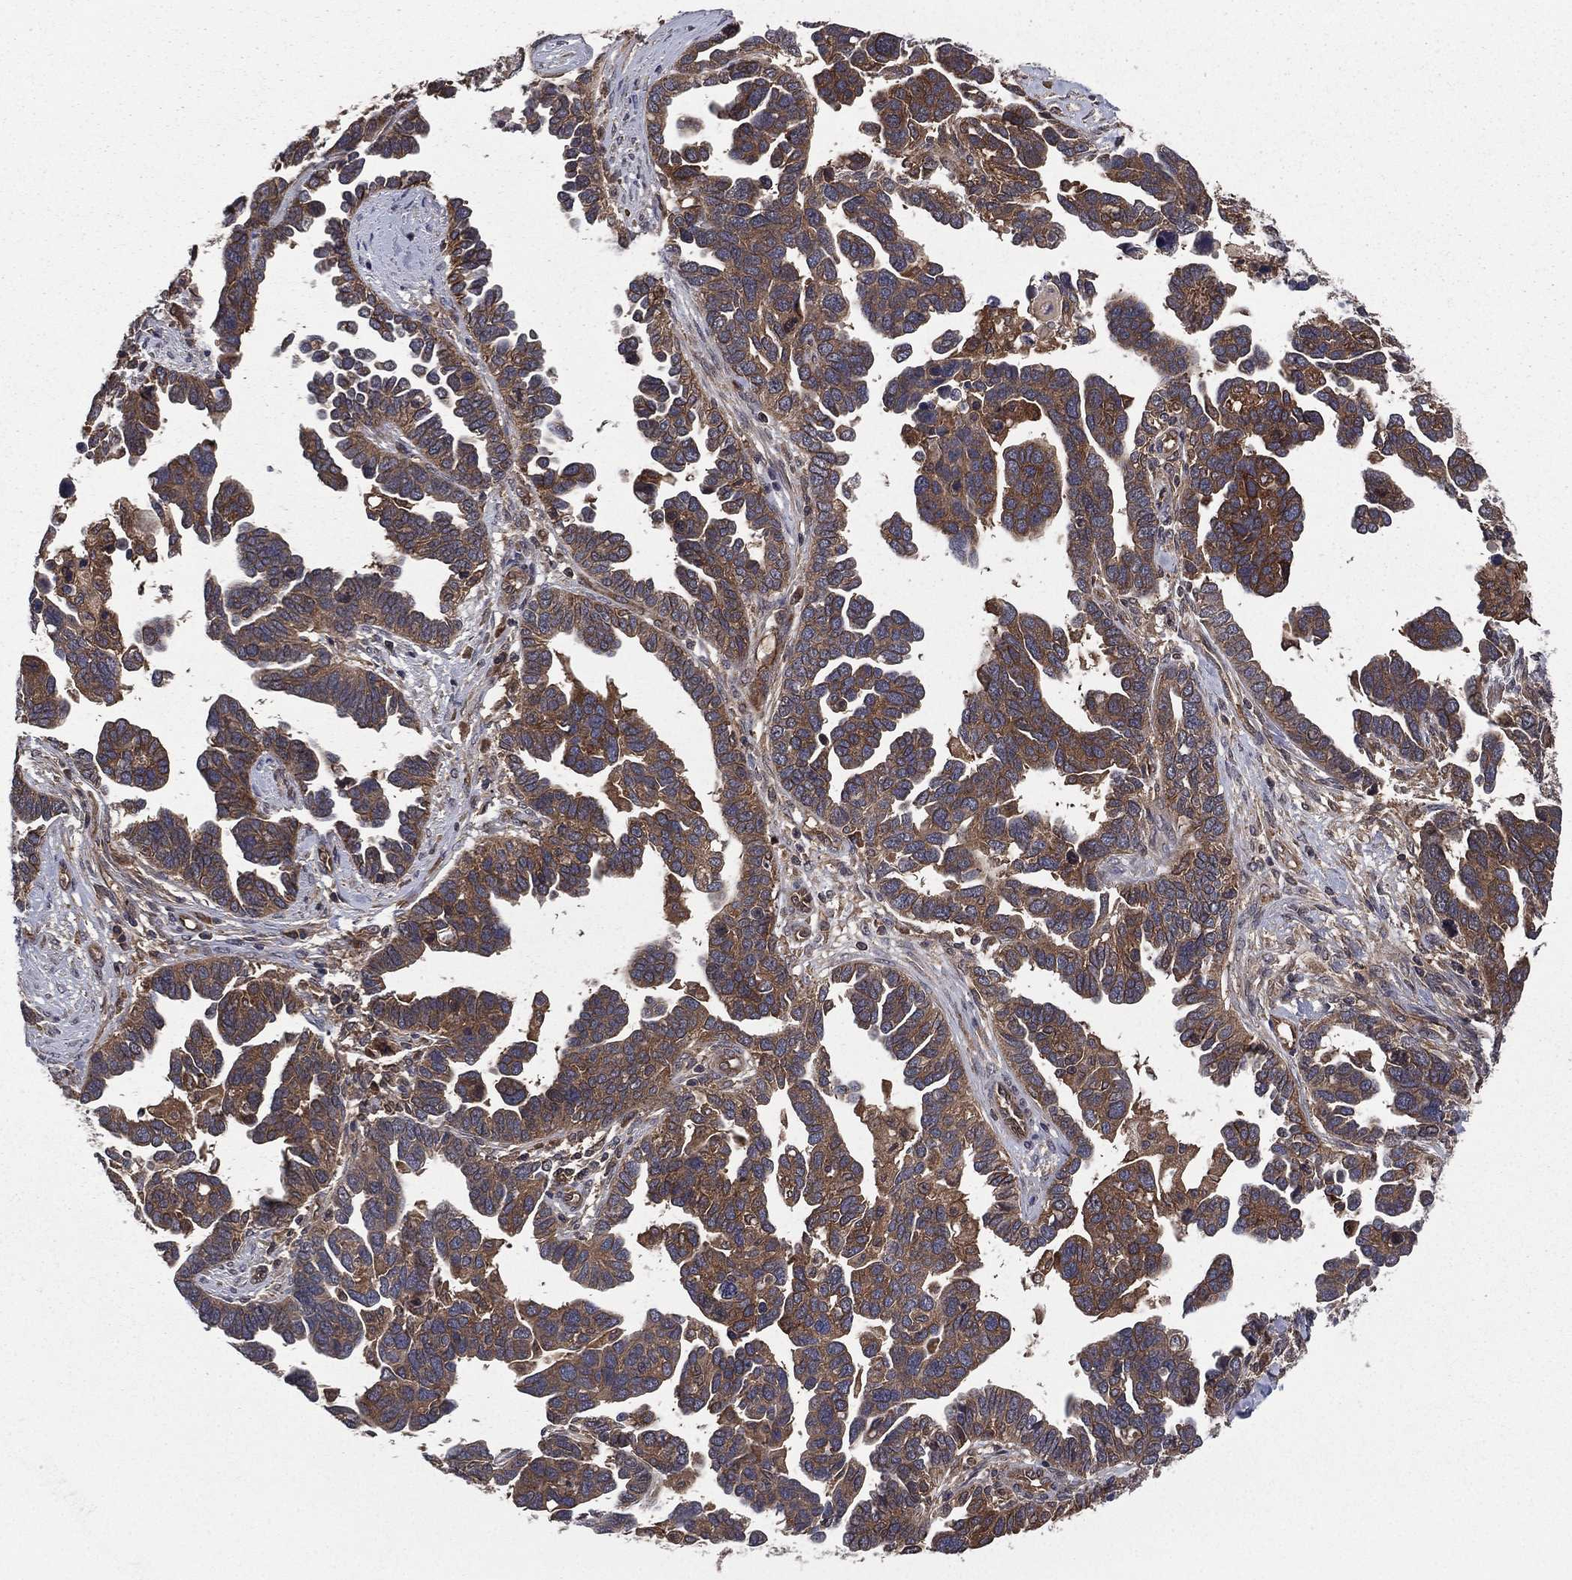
{"staining": {"intensity": "moderate", "quantity": ">75%", "location": "cytoplasmic/membranous"}, "tissue": "ovarian cancer", "cell_type": "Tumor cells", "image_type": "cancer", "snomed": [{"axis": "morphology", "description": "Cystadenocarcinoma, serous, NOS"}, {"axis": "topography", "description": "Ovary"}], "caption": "Immunohistochemistry (IHC) (DAB (3,3'-diaminobenzidine)) staining of human ovarian serous cystadenocarcinoma displays moderate cytoplasmic/membranous protein staining in about >75% of tumor cells.", "gene": "CERT1", "patient": {"sex": "female", "age": 54}}